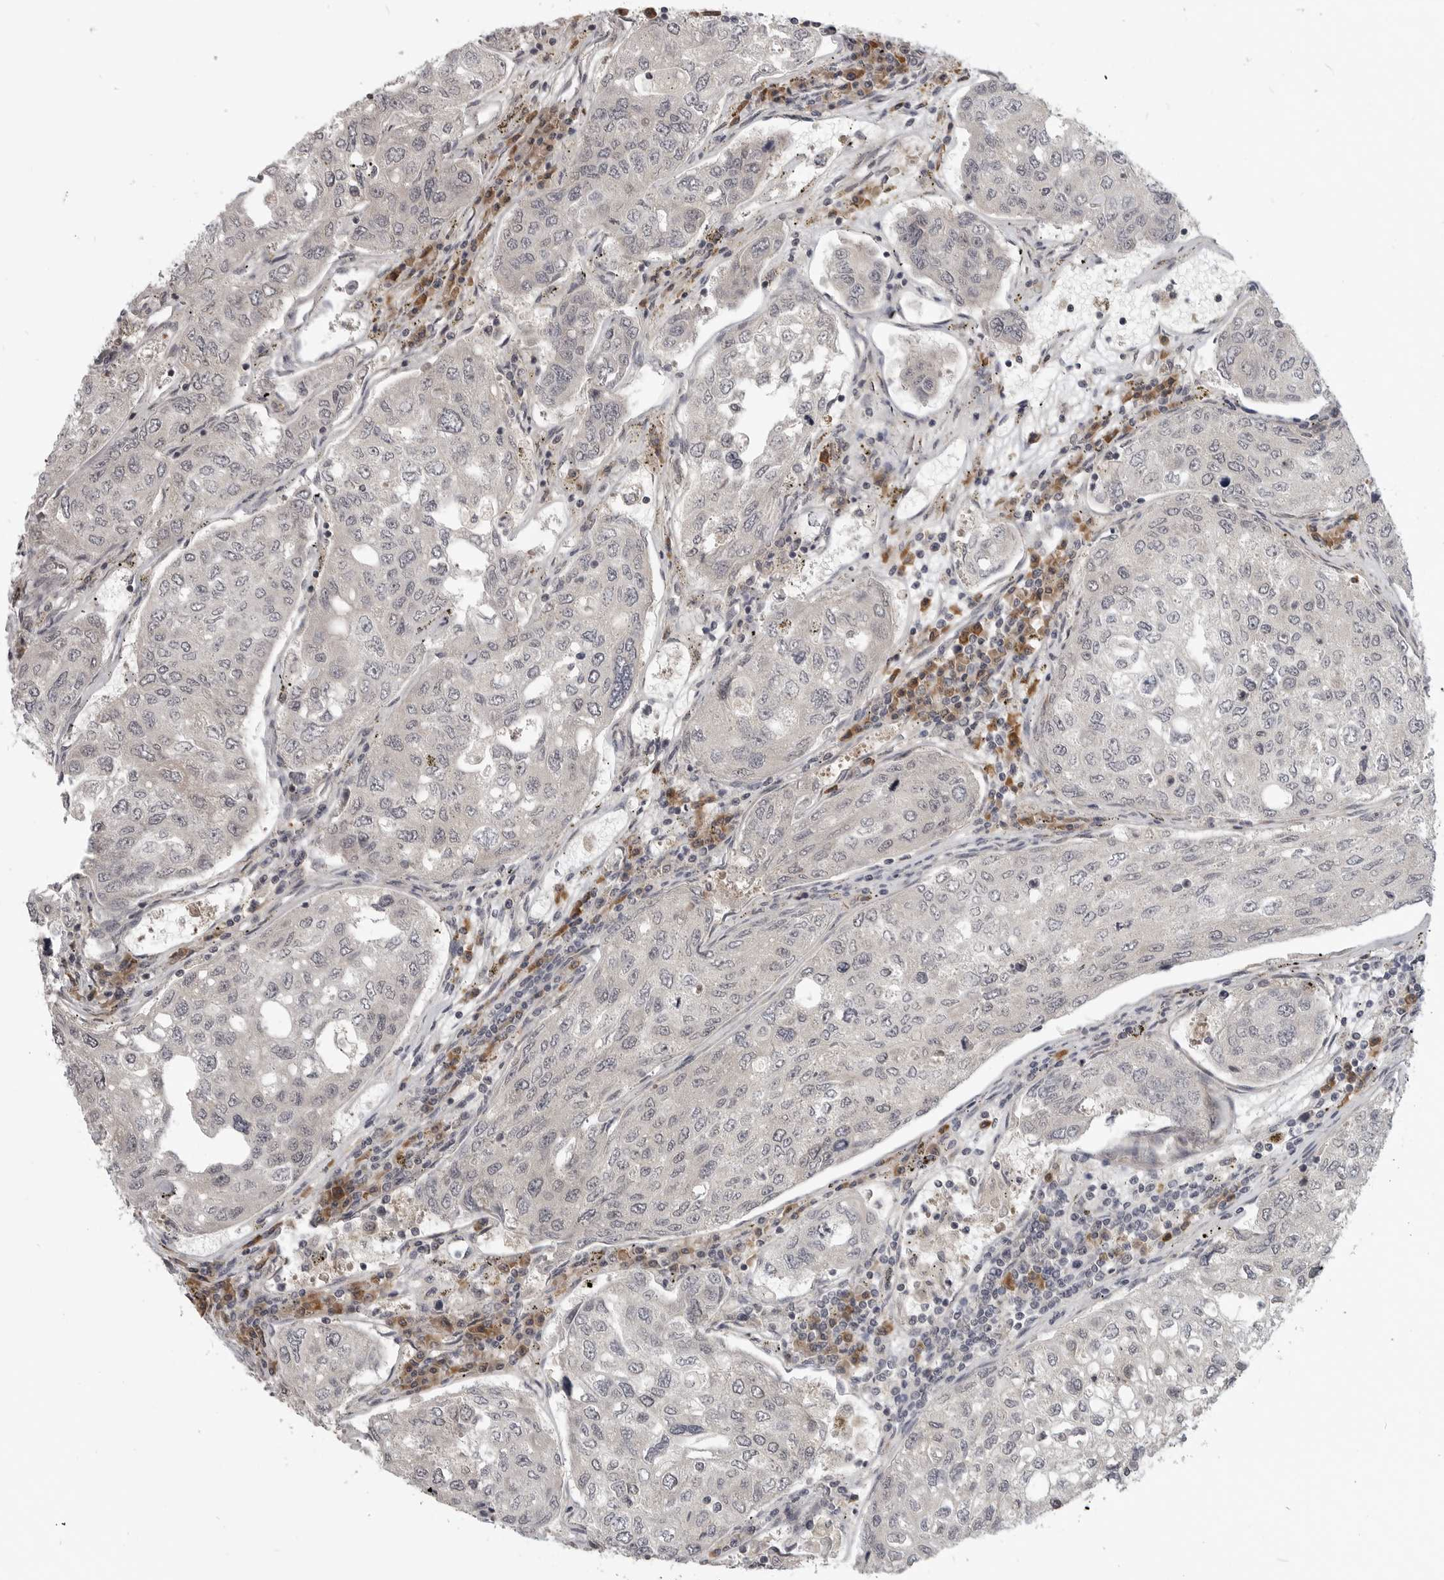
{"staining": {"intensity": "negative", "quantity": "none", "location": "none"}, "tissue": "urothelial cancer", "cell_type": "Tumor cells", "image_type": "cancer", "snomed": [{"axis": "morphology", "description": "Urothelial carcinoma, High grade"}, {"axis": "topography", "description": "Lymph node"}, {"axis": "topography", "description": "Urinary bladder"}], "caption": "There is no significant positivity in tumor cells of high-grade urothelial carcinoma.", "gene": "CEP295NL", "patient": {"sex": "male", "age": 51}}